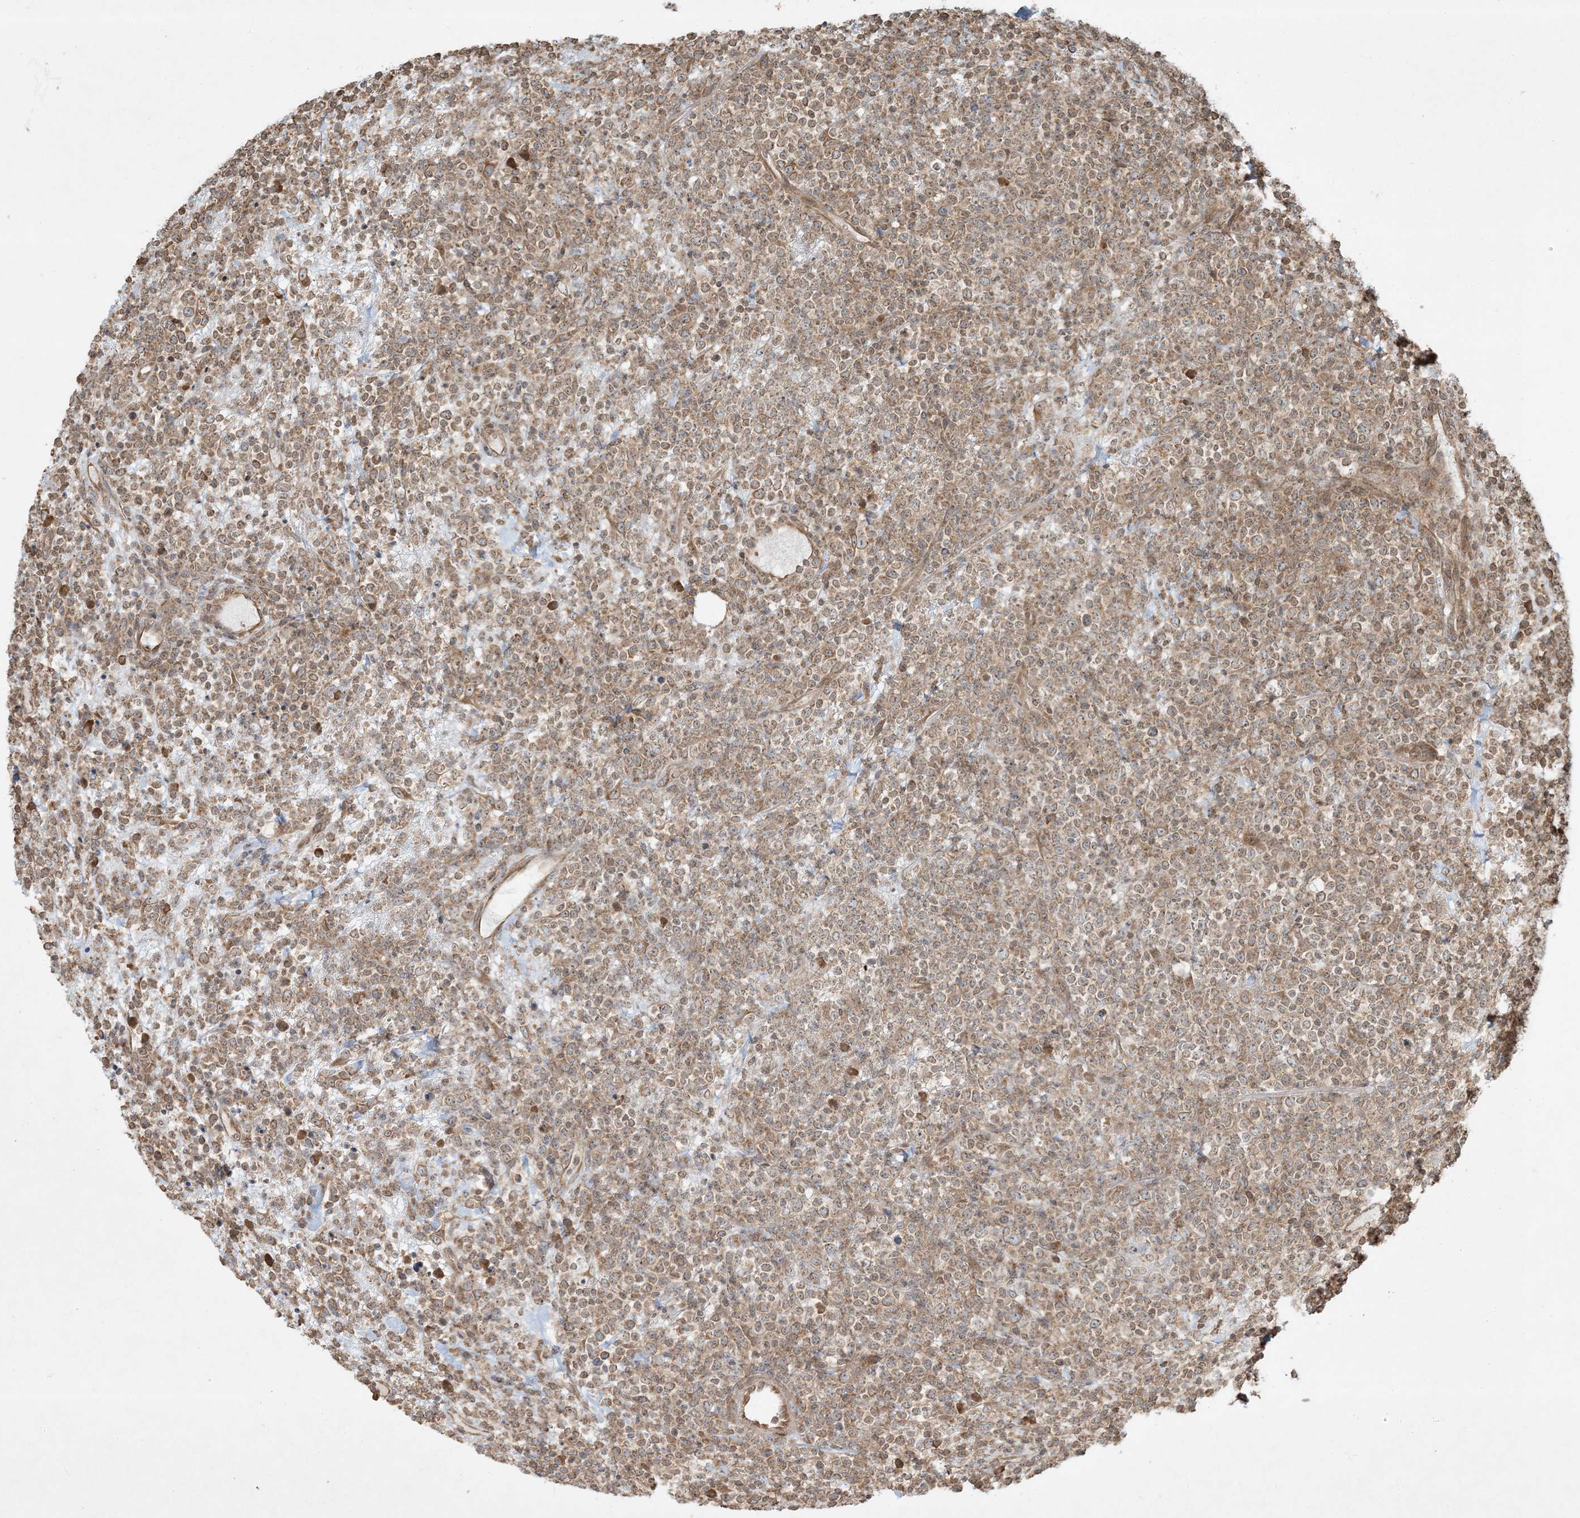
{"staining": {"intensity": "moderate", "quantity": ">75%", "location": "cytoplasmic/membranous"}, "tissue": "lymphoma", "cell_type": "Tumor cells", "image_type": "cancer", "snomed": [{"axis": "morphology", "description": "Malignant lymphoma, non-Hodgkin's type, High grade"}, {"axis": "topography", "description": "Colon"}], "caption": "Human high-grade malignant lymphoma, non-Hodgkin's type stained for a protein (brown) exhibits moderate cytoplasmic/membranous positive positivity in about >75% of tumor cells.", "gene": "COMMD8", "patient": {"sex": "female", "age": 53}}